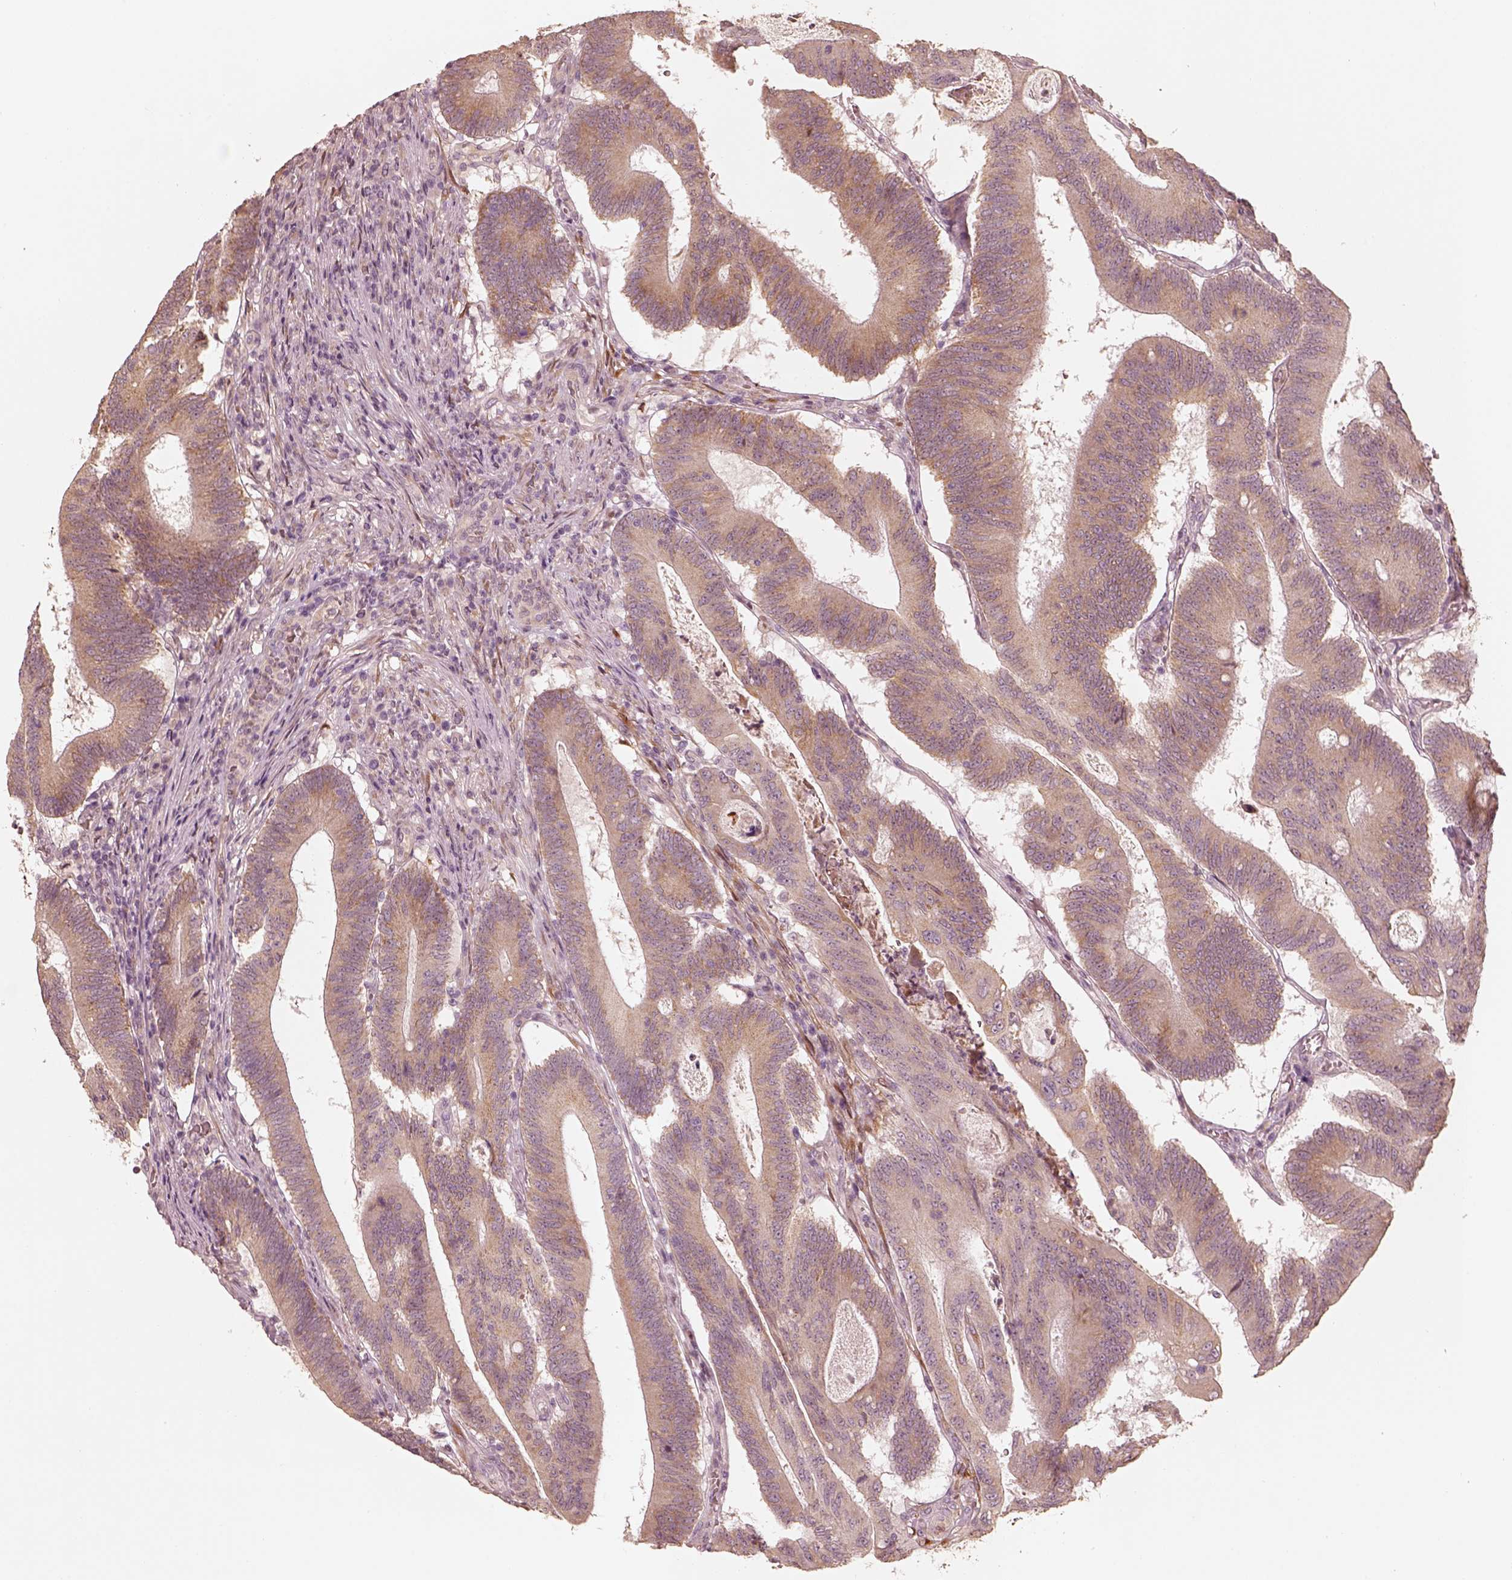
{"staining": {"intensity": "moderate", "quantity": ">75%", "location": "cytoplasmic/membranous"}, "tissue": "colorectal cancer", "cell_type": "Tumor cells", "image_type": "cancer", "snomed": [{"axis": "morphology", "description": "Adenocarcinoma, NOS"}, {"axis": "topography", "description": "Colon"}], "caption": "Adenocarcinoma (colorectal) stained with a brown dye shows moderate cytoplasmic/membranous positive expression in about >75% of tumor cells.", "gene": "WLS", "patient": {"sex": "female", "age": 70}}